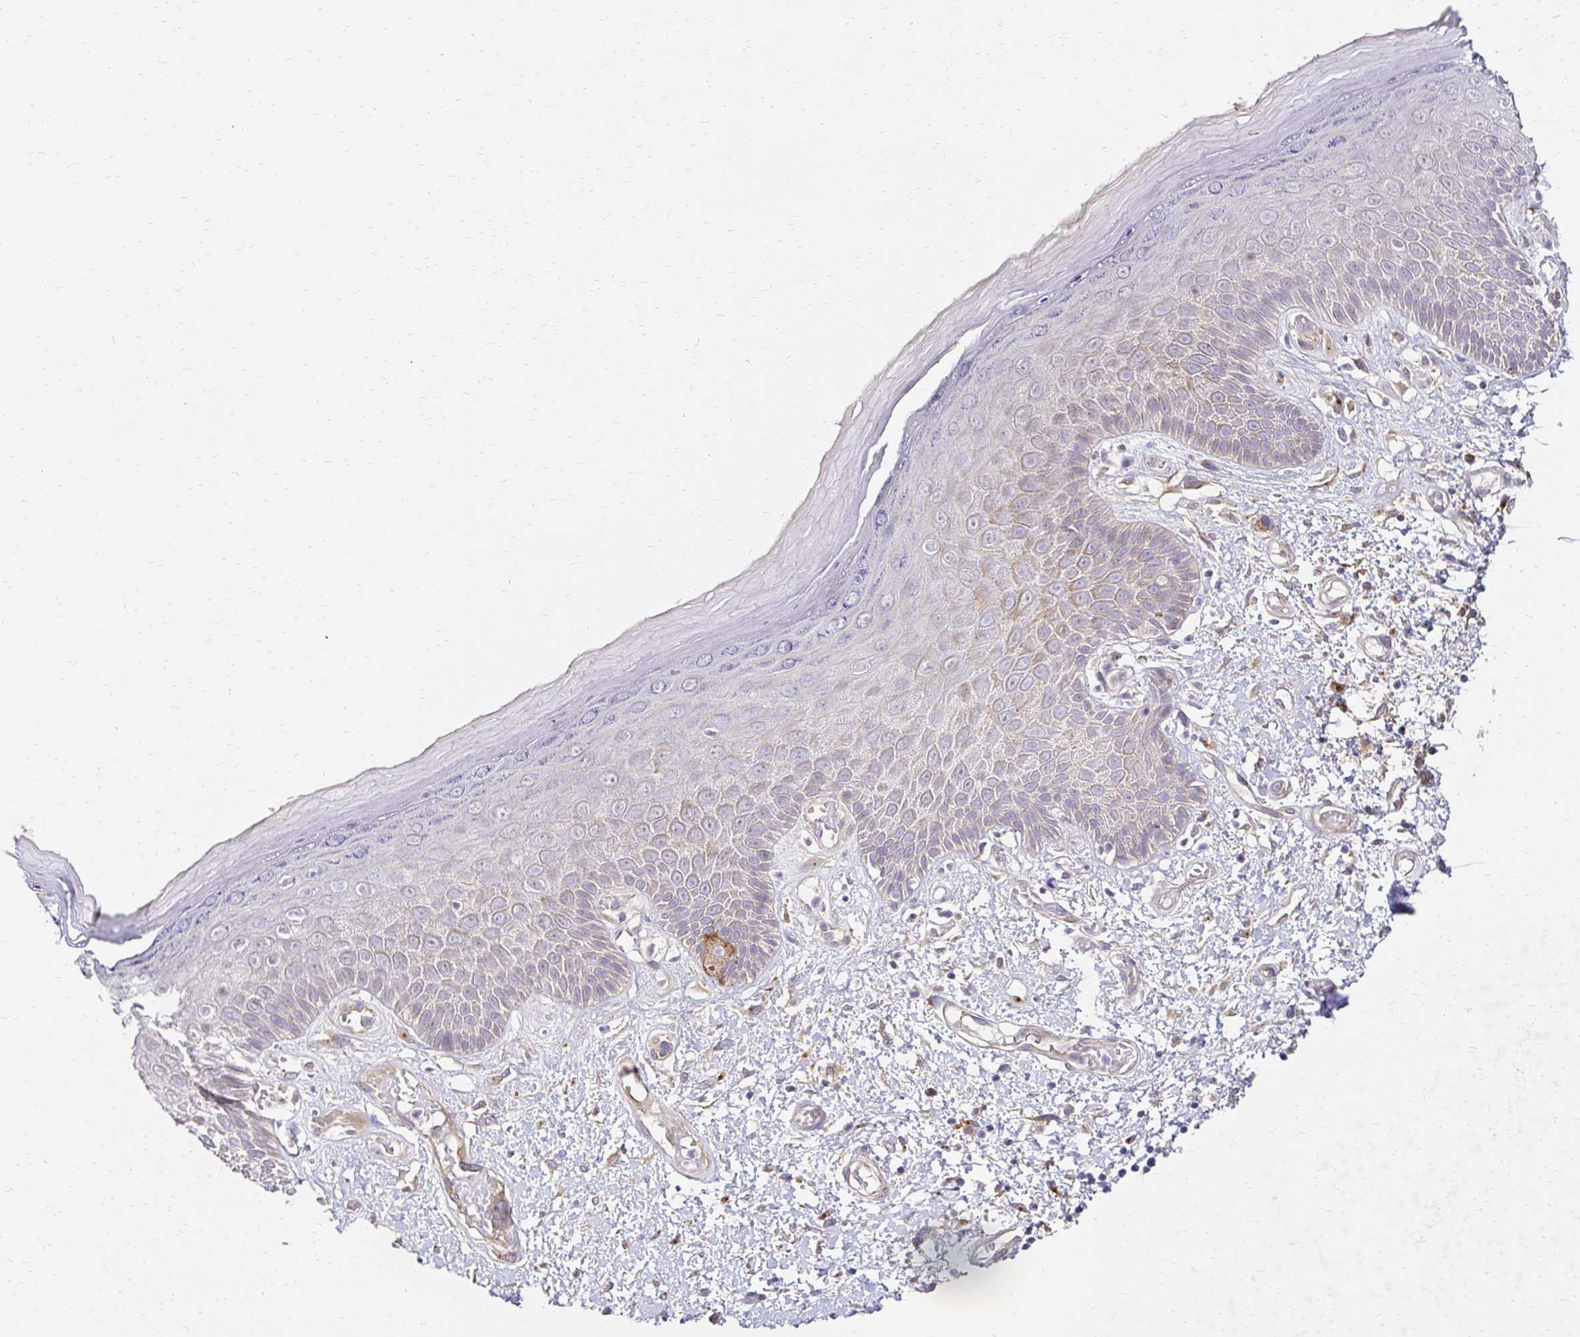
{"staining": {"intensity": "weak", "quantity": "25%-75%", "location": "cytoplasmic/membranous"}, "tissue": "skin", "cell_type": "Epidermal cells", "image_type": "normal", "snomed": [{"axis": "morphology", "description": "Normal tissue, NOS"}, {"axis": "topography", "description": "Anal"}, {"axis": "topography", "description": "Peripheral nerve tissue"}], "caption": "IHC of normal skin reveals low levels of weak cytoplasmic/membranous positivity in about 25%-75% of epidermal cells. (DAB IHC with brightfield microscopy, high magnification).", "gene": "PRIMA1", "patient": {"sex": "male", "age": 78}}